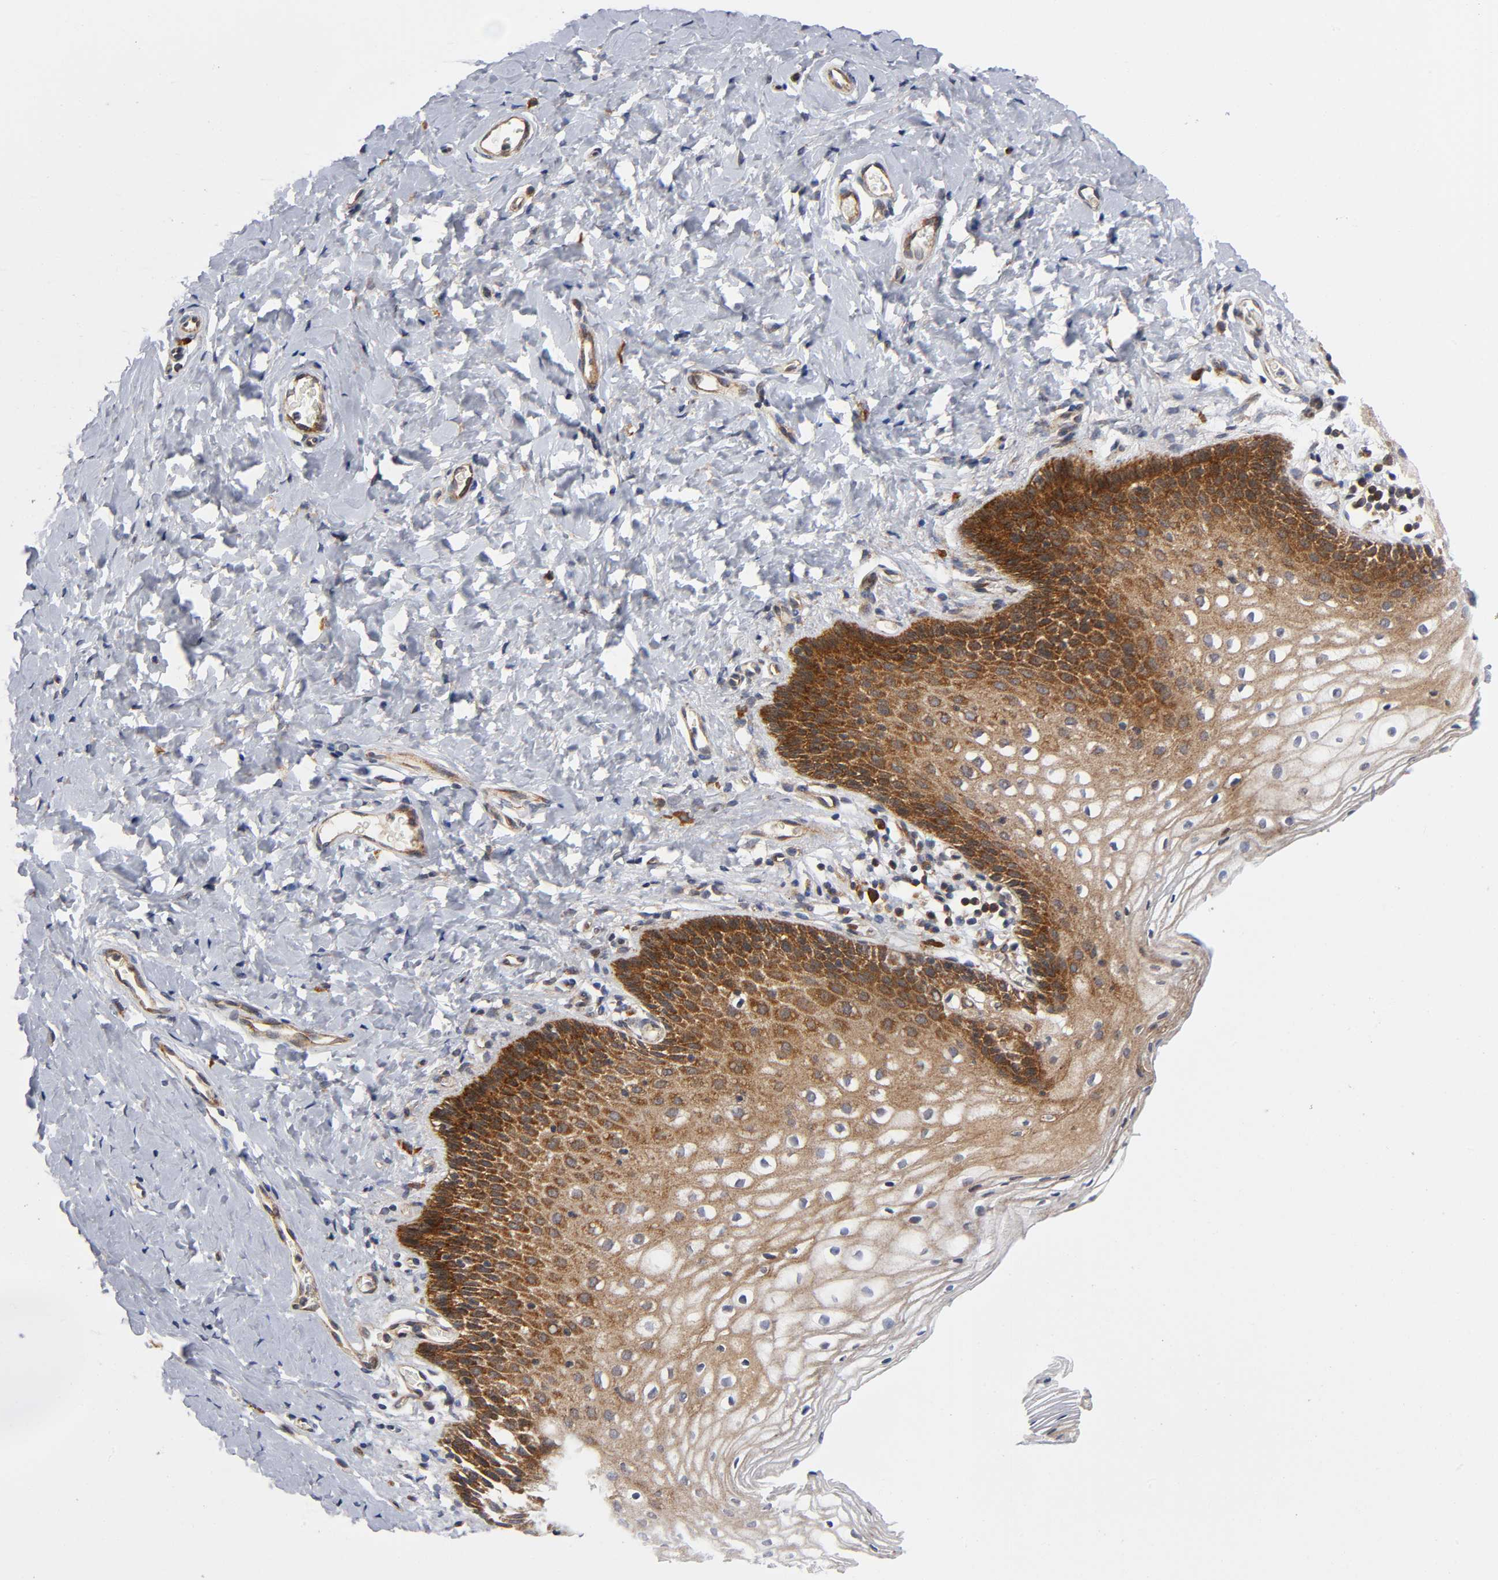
{"staining": {"intensity": "strong", "quantity": ">75%", "location": "cytoplasmic/membranous"}, "tissue": "vagina", "cell_type": "Squamous epithelial cells", "image_type": "normal", "snomed": [{"axis": "morphology", "description": "Normal tissue, NOS"}, {"axis": "topography", "description": "Vagina"}], "caption": "Immunohistochemical staining of normal vagina demonstrates high levels of strong cytoplasmic/membranous positivity in approximately >75% of squamous epithelial cells. The staining was performed using DAB, with brown indicating positive protein expression. Nuclei are stained blue with hematoxylin.", "gene": "EIF5", "patient": {"sex": "female", "age": 55}}